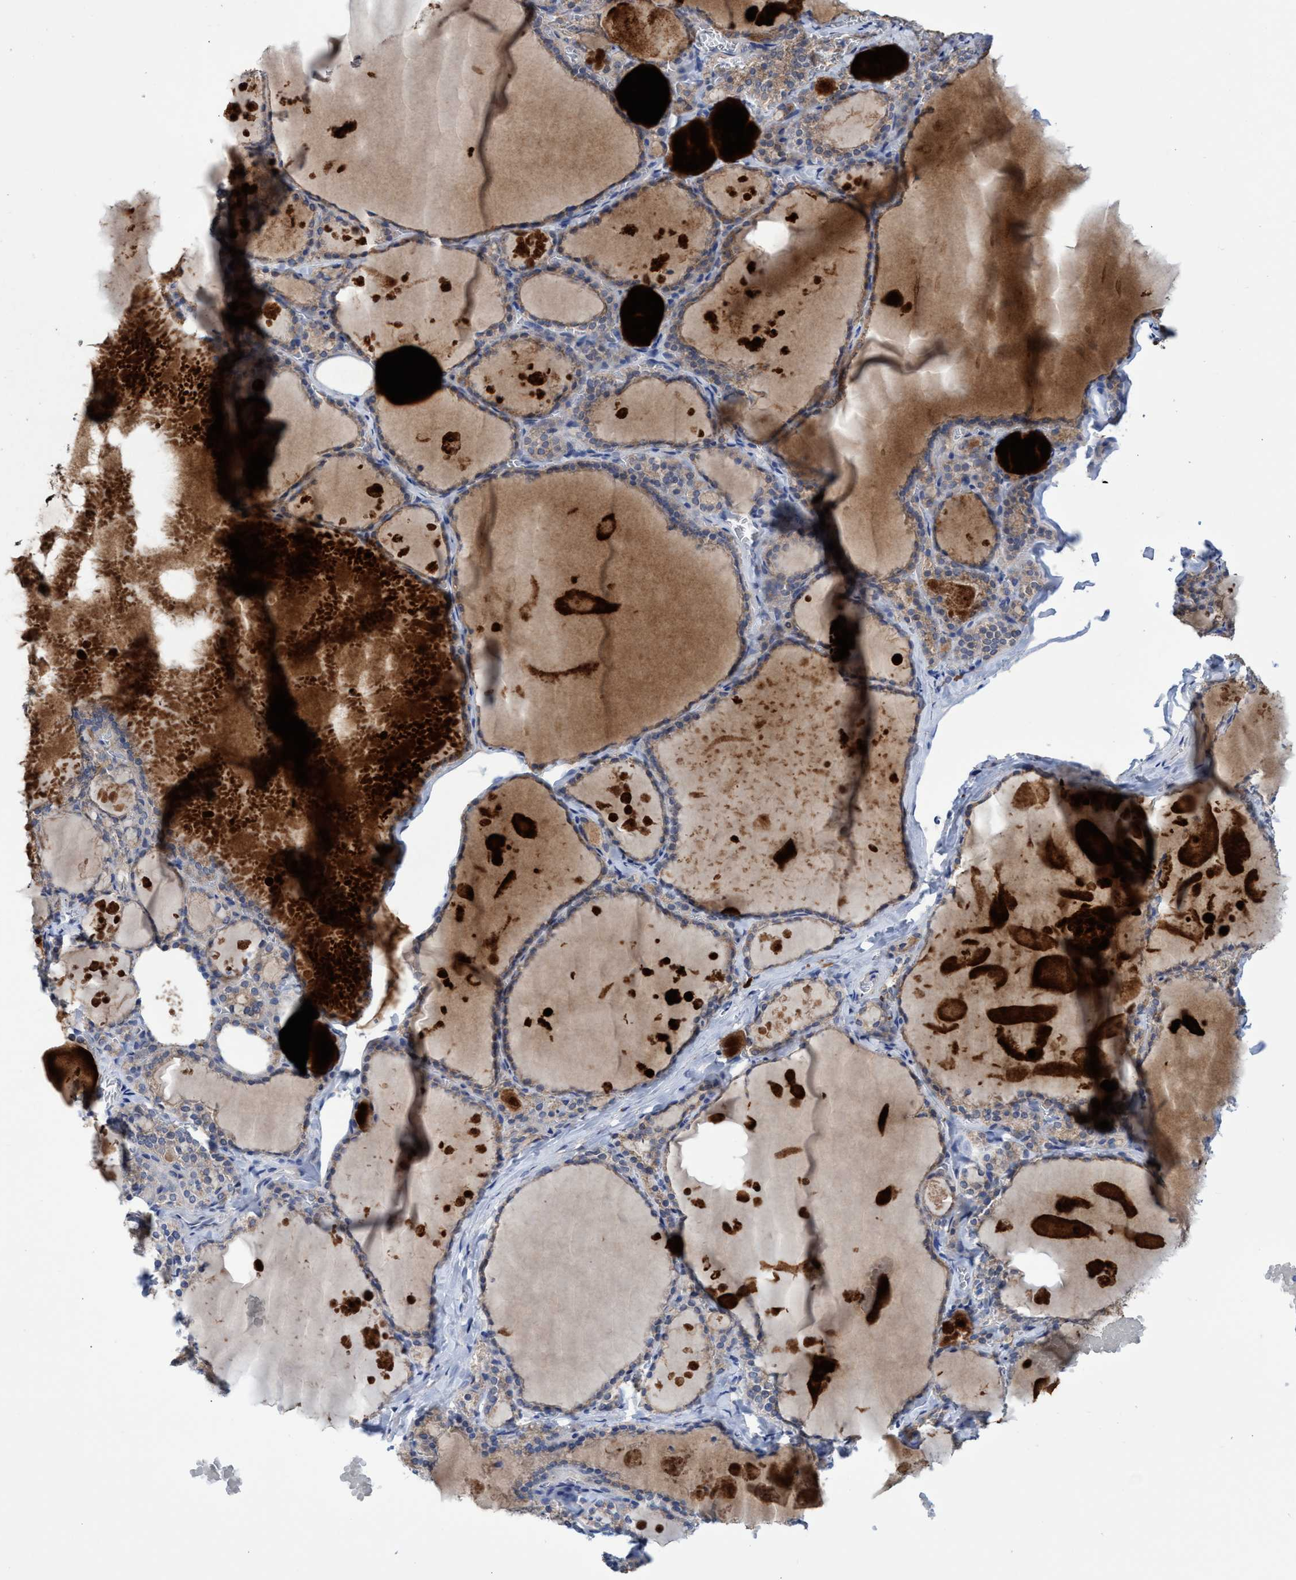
{"staining": {"intensity": "weak", "quantity": ">75%", "location": "cytoplasmic/membranous"}, "tissue": "thyroid gland", "cell_type": "Glandular cells", "image_type": "normal", "snomed": [{"axis": "morphology", "description": "Normal tissue, NOS"}, {"axis": "topography", "description": "Thyroid gland"}], "caption": "A histopathology image of human thyroid gland stained for a protein displays weak cytoplasmic/membranous brown staining in glandular cells. The staining was performed using DAB (3,3'-diaminobenzidine) to visualize the protein expression in brown, while the nuclei were stained in blue with hematoxylin (Magnification: 20x).", "gene": "SVEP1", "patient": {"sex": "male", "age": 56}}